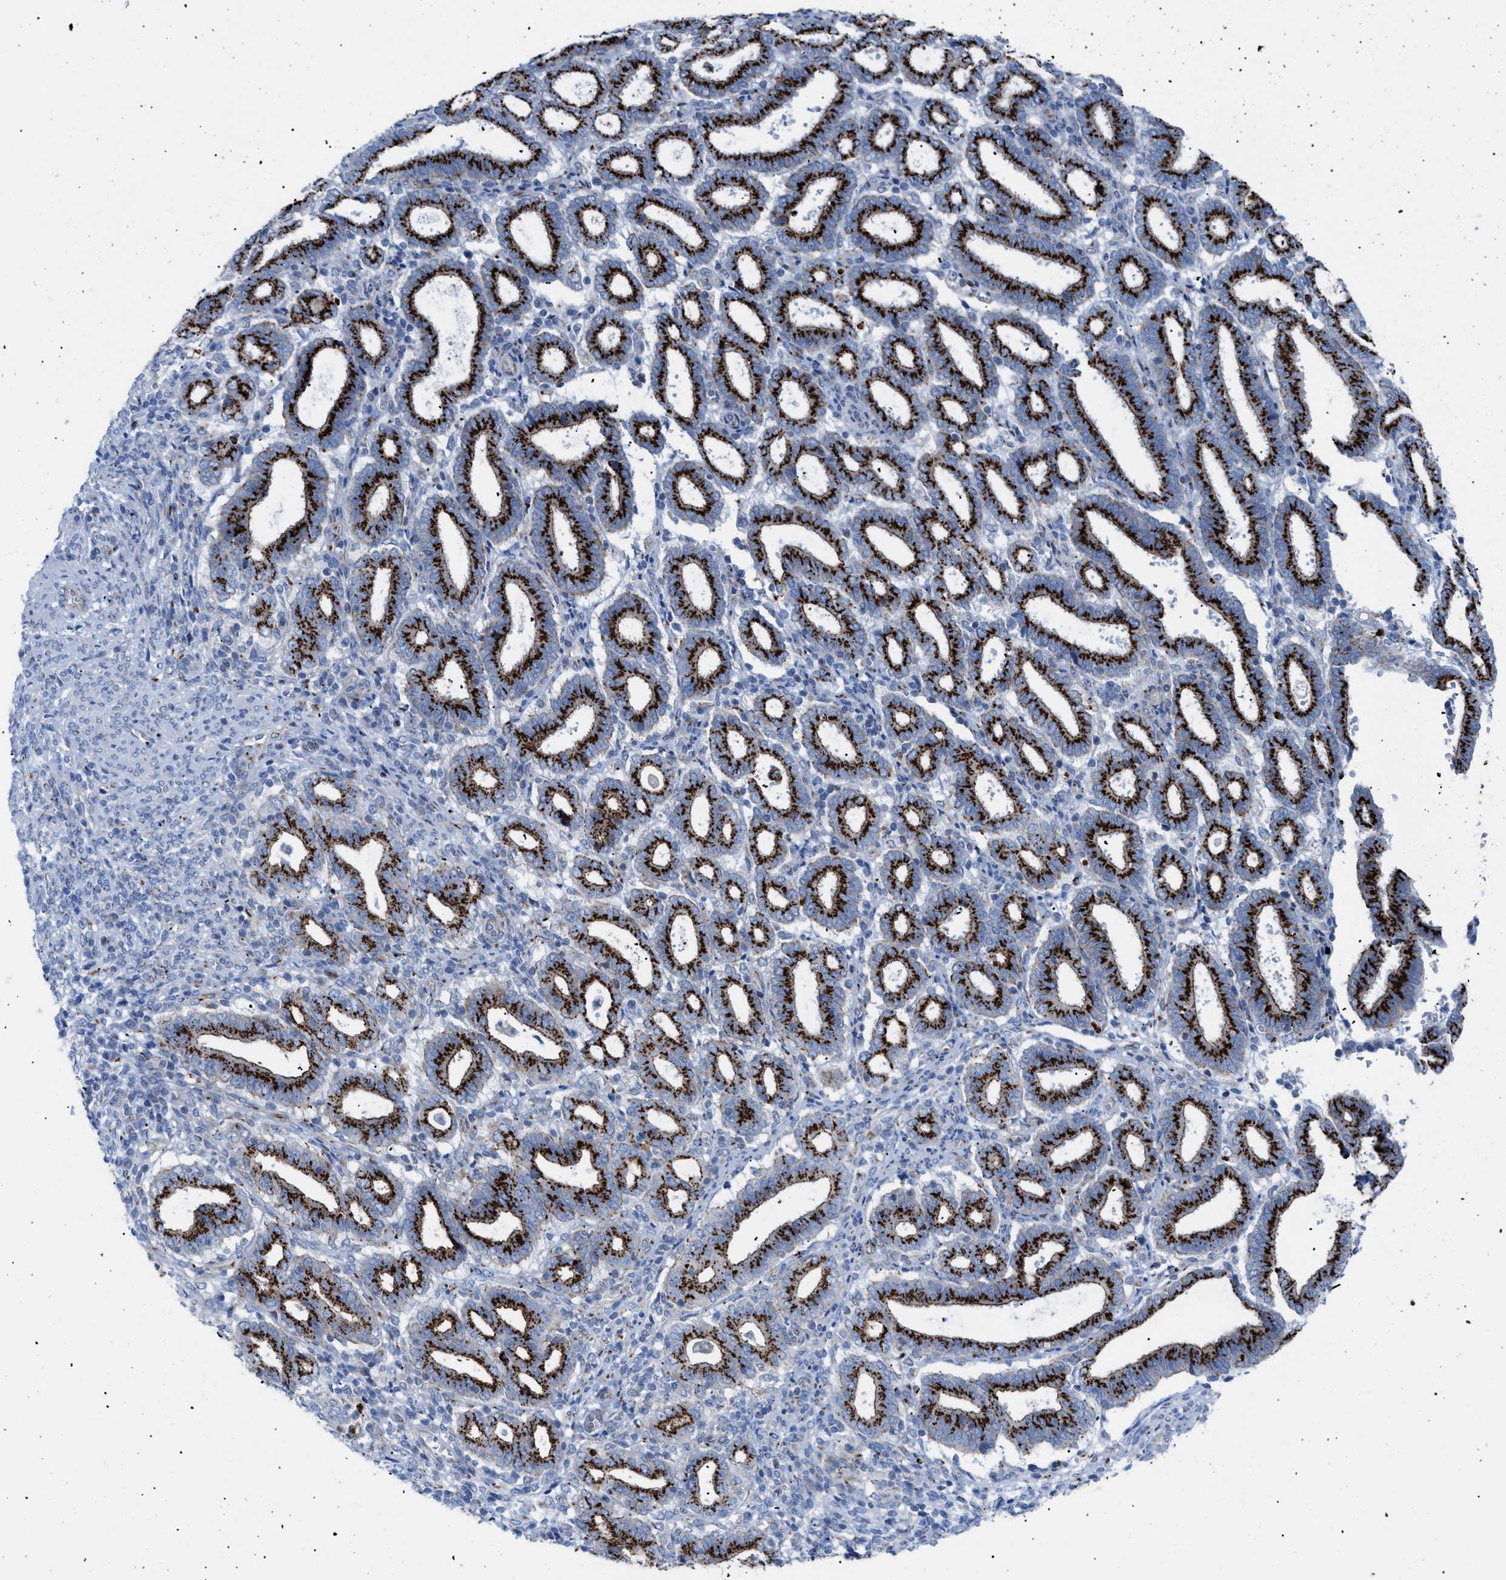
{"staining": {"intensity": "strong", "quantity": ">75%", "location": "cytoplasmic/membranous"}, "tissue": "endometrial cancer", "cell_type": "Tumor cells", "image_type": "cancer", "snomed": [{"axis": "morphology", "description": "Adenocarcinoma, NOS"}, {"axis": "topography", "description": "Uterus"}], "caption": "Immunohistochemical staining of human adenocarcinoma (endometrial) shows high levels of strong cytoplasmic/membranous protein expression in about >75% of tumor cells.", "gene": "TMEM17", "patient": {"sex": "female", "age": 83}}